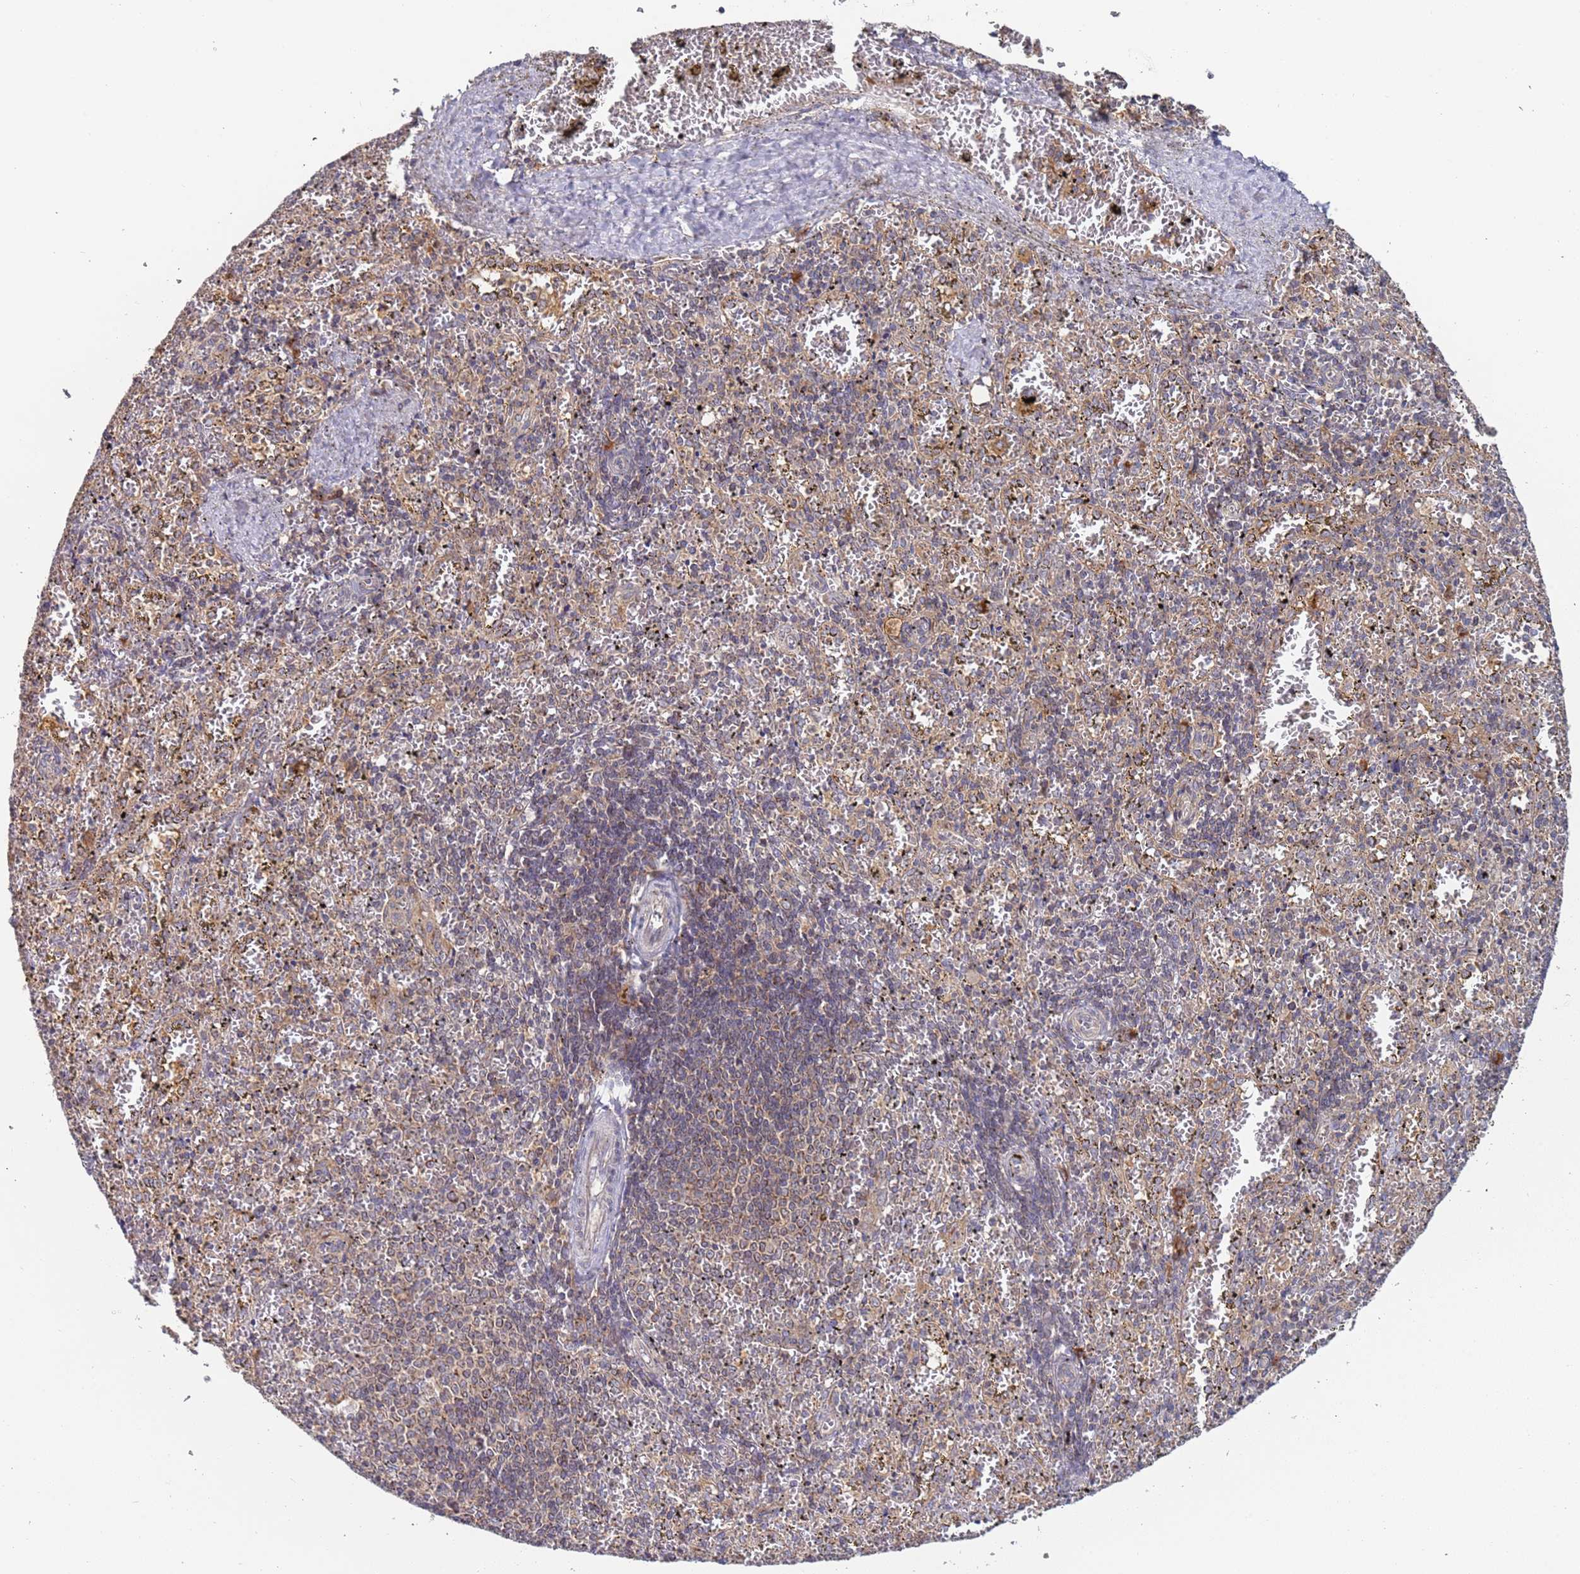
{"staining": {"intensity": "negative", "quantity": "none", "location": "none"}, "tissue": "spleen", "cell_type": "Cells in red pulp", "image_type": "normal", "snomed": [{"axis": "morphology", "description": "Normal tissue, NOS"}, {"axis": "topography", "description": "Spleen"}], "caption": "This is an immunohistochemistry image of unremarkable spleen. There is no expression in cells in red pulp.", "gene": "OR5A2", "patient": {"sex": "male", "age": 11}}